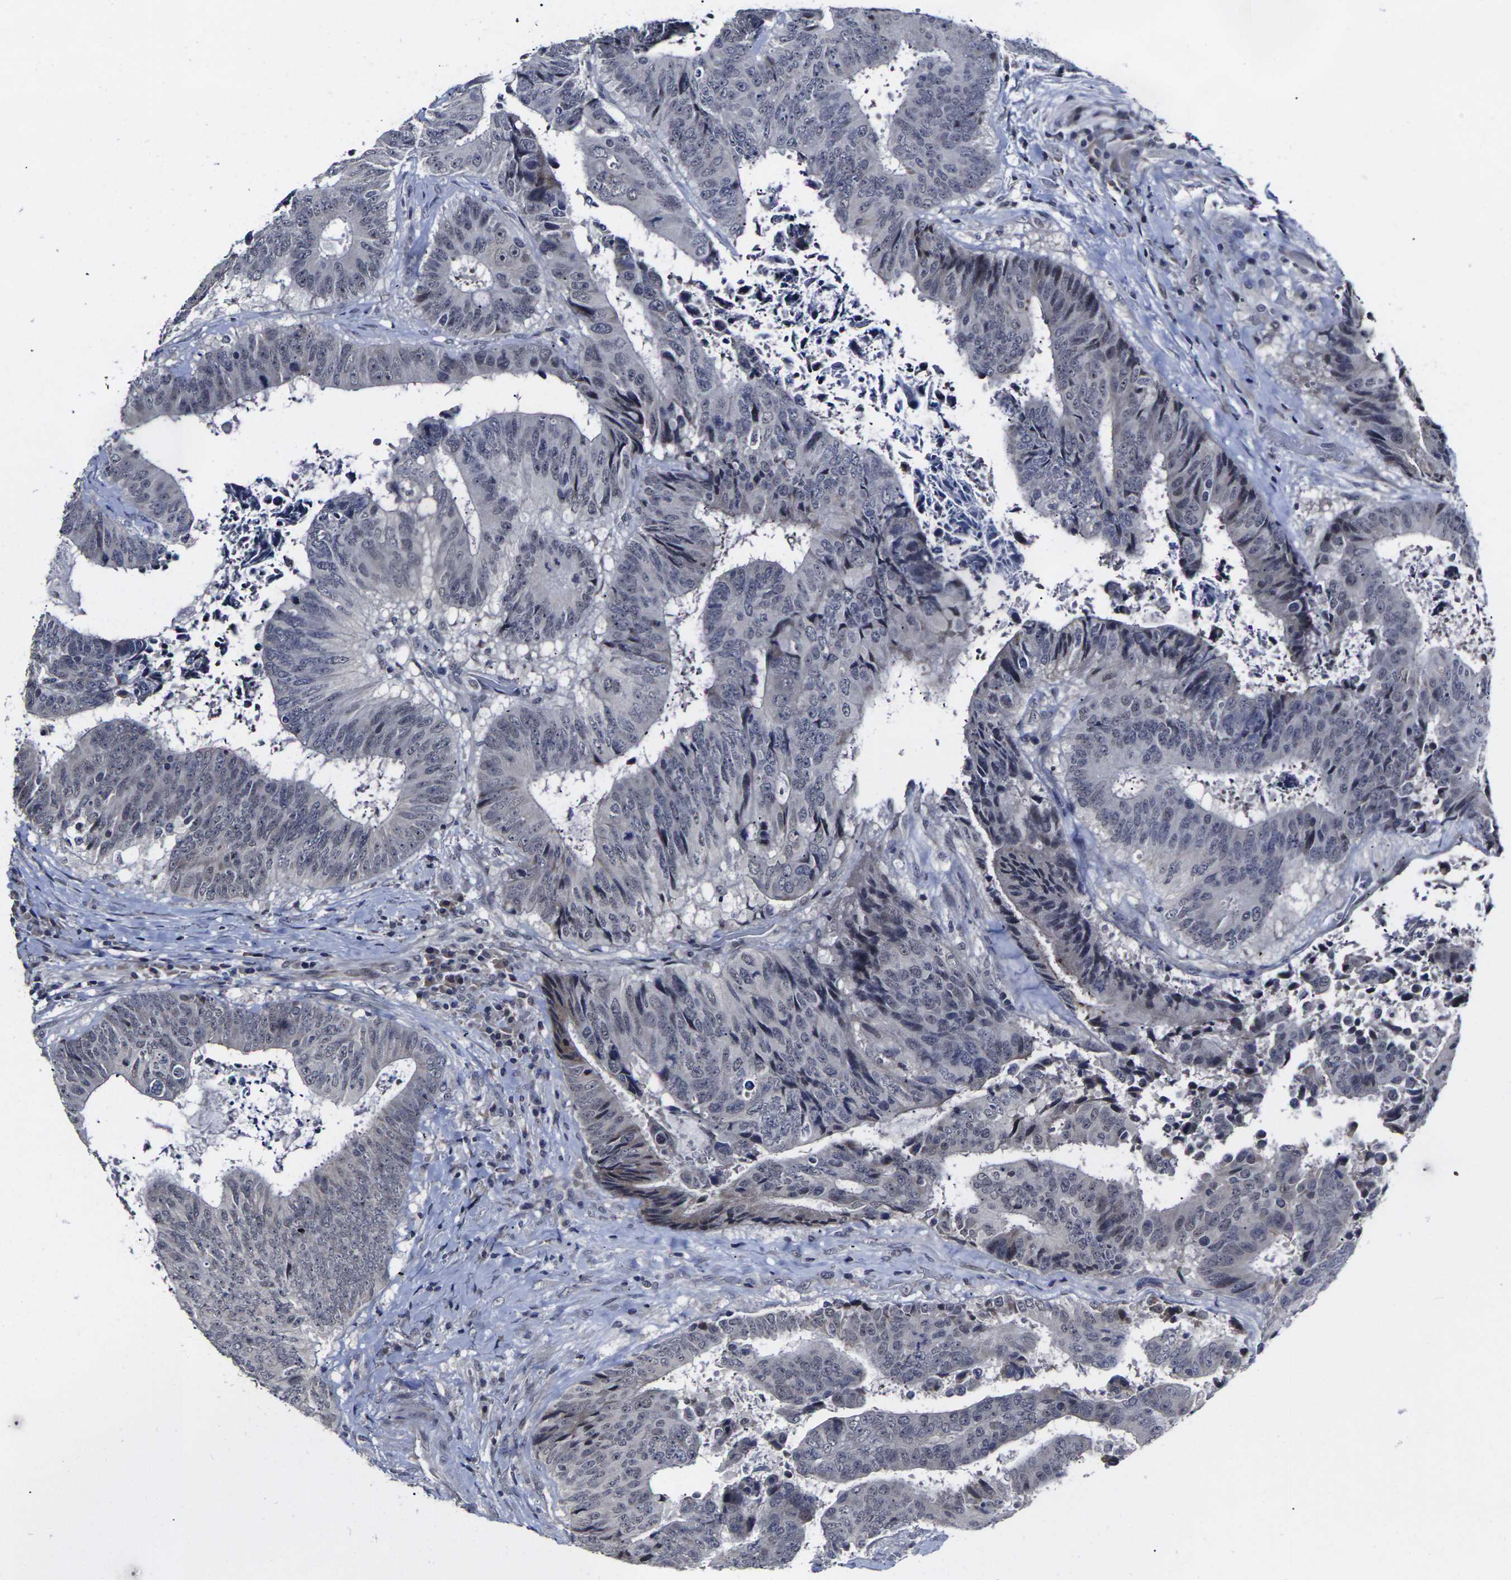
{"staining": {"intensity": "weak", "quantity": "<25%", "location": "cytoplasmic/membranous,nuclear"}, "tissue": "colorectal cancer", "cell_type": "Tumor cells", "image_type": "cancer", "snomed": [{"axis": "morphology", "description": "Adenocarcinoma, NOS"}, {"axis": "topography", "description": "Rectum"}], "caption": "Immunohistochemistry (IHC) photomicrograph of human colorectal cancer (adenocarcinoma) stained for a protein (brown), which exhibits no staining in tumor cells. (DAB immunohistochemistry (IHC), high magnification).", "gene": "MSANTD4", "patient": {"sex": "male", "age": 72}}